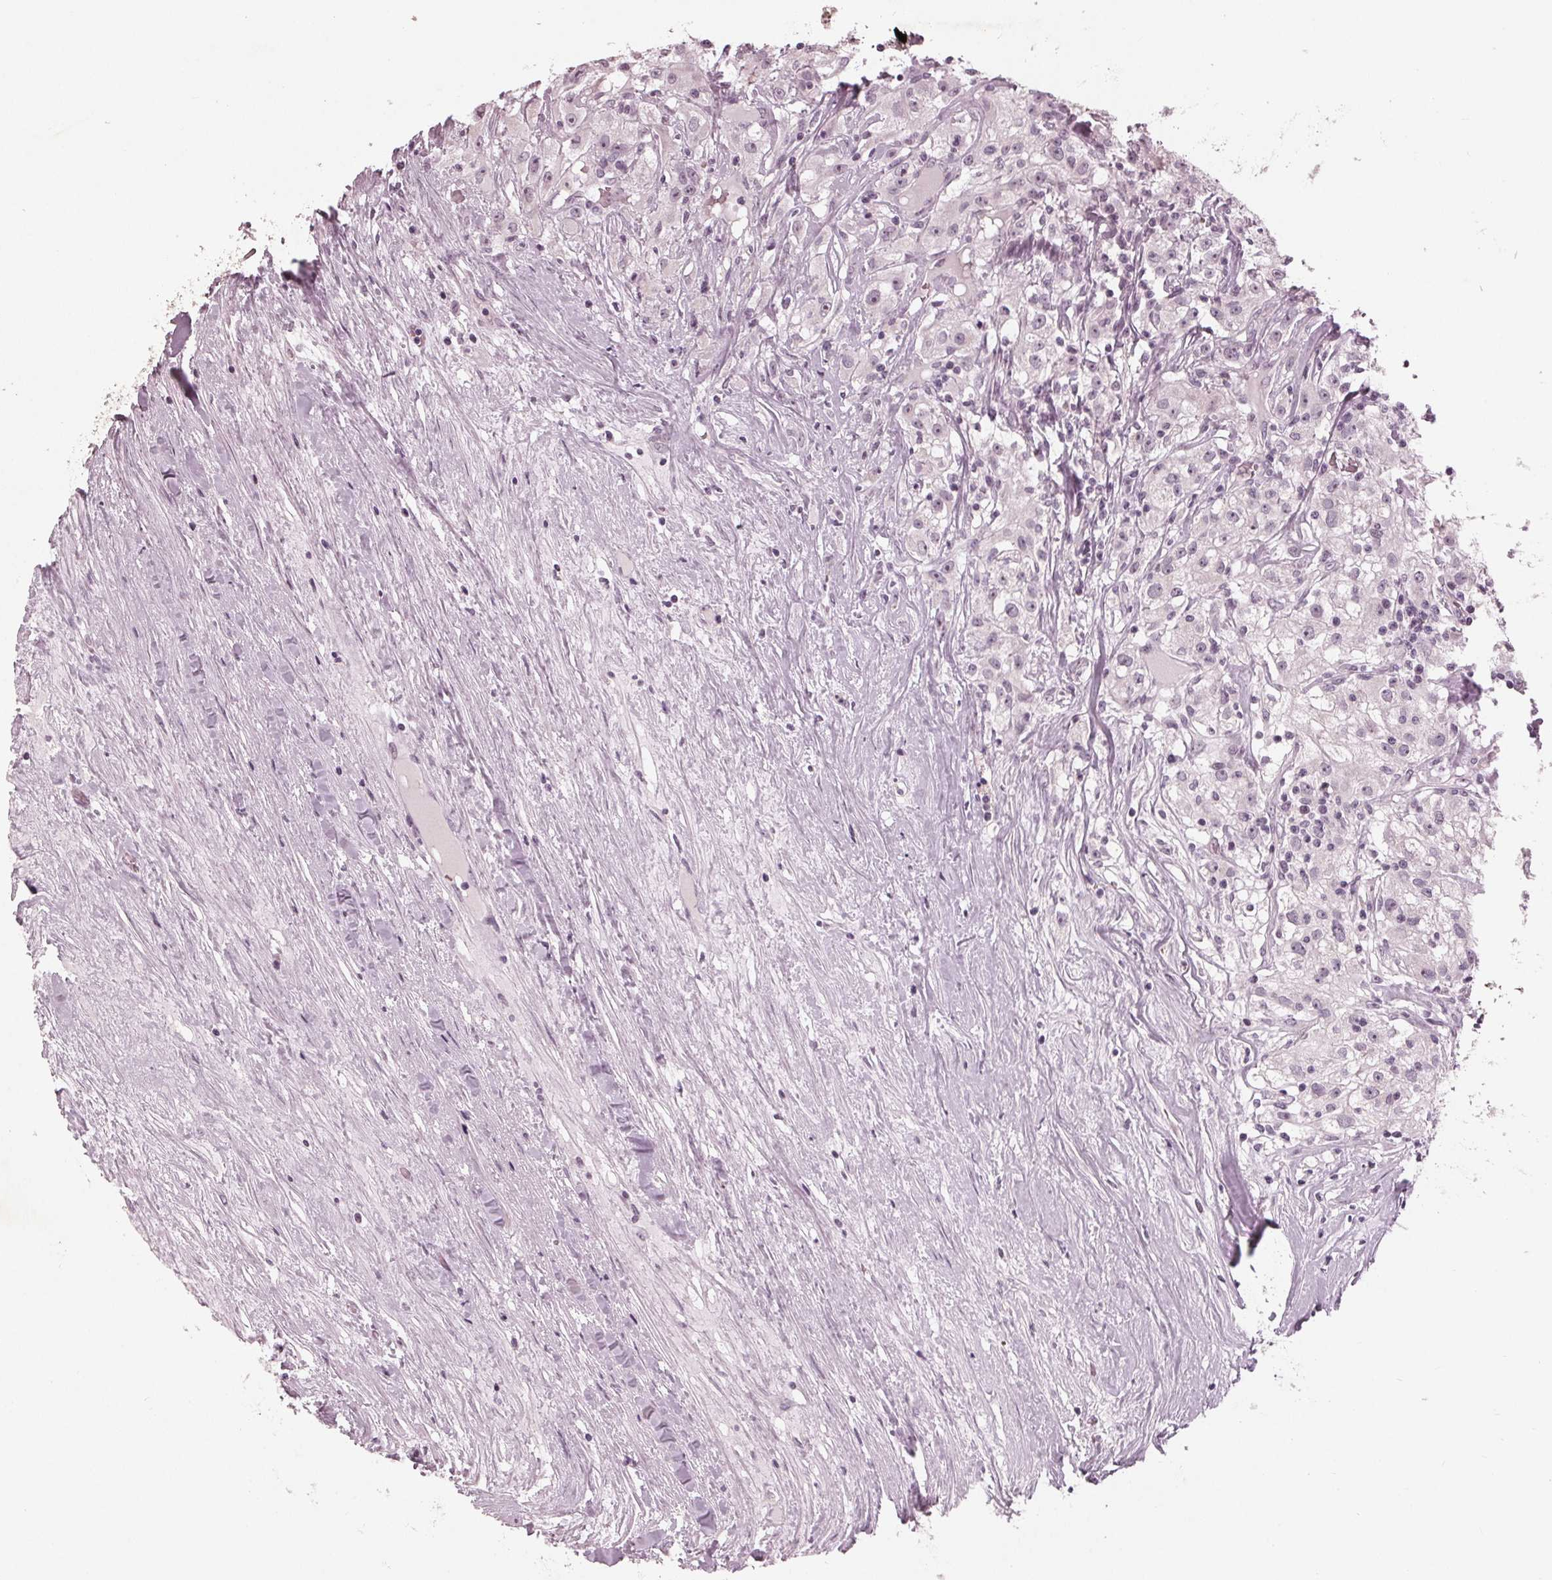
{"staining": {"intensity": "negative", "quantity": "none", "location": "none"}, "tissue": "renal cancer", "cell_type": "Tumor cells", "image_type": "cancer", "snomed": [{"axis": "morphology", "description": "Adenocarcinoma, NOS"}, {"axis": "topography", "description": "Kidney"}], "caption": "There is no significant expression in tumor cells of renal cancer (adenocarcinoma).", "gene": "ADPRHL1", "patient": {"sex": "female", "age": 67}}